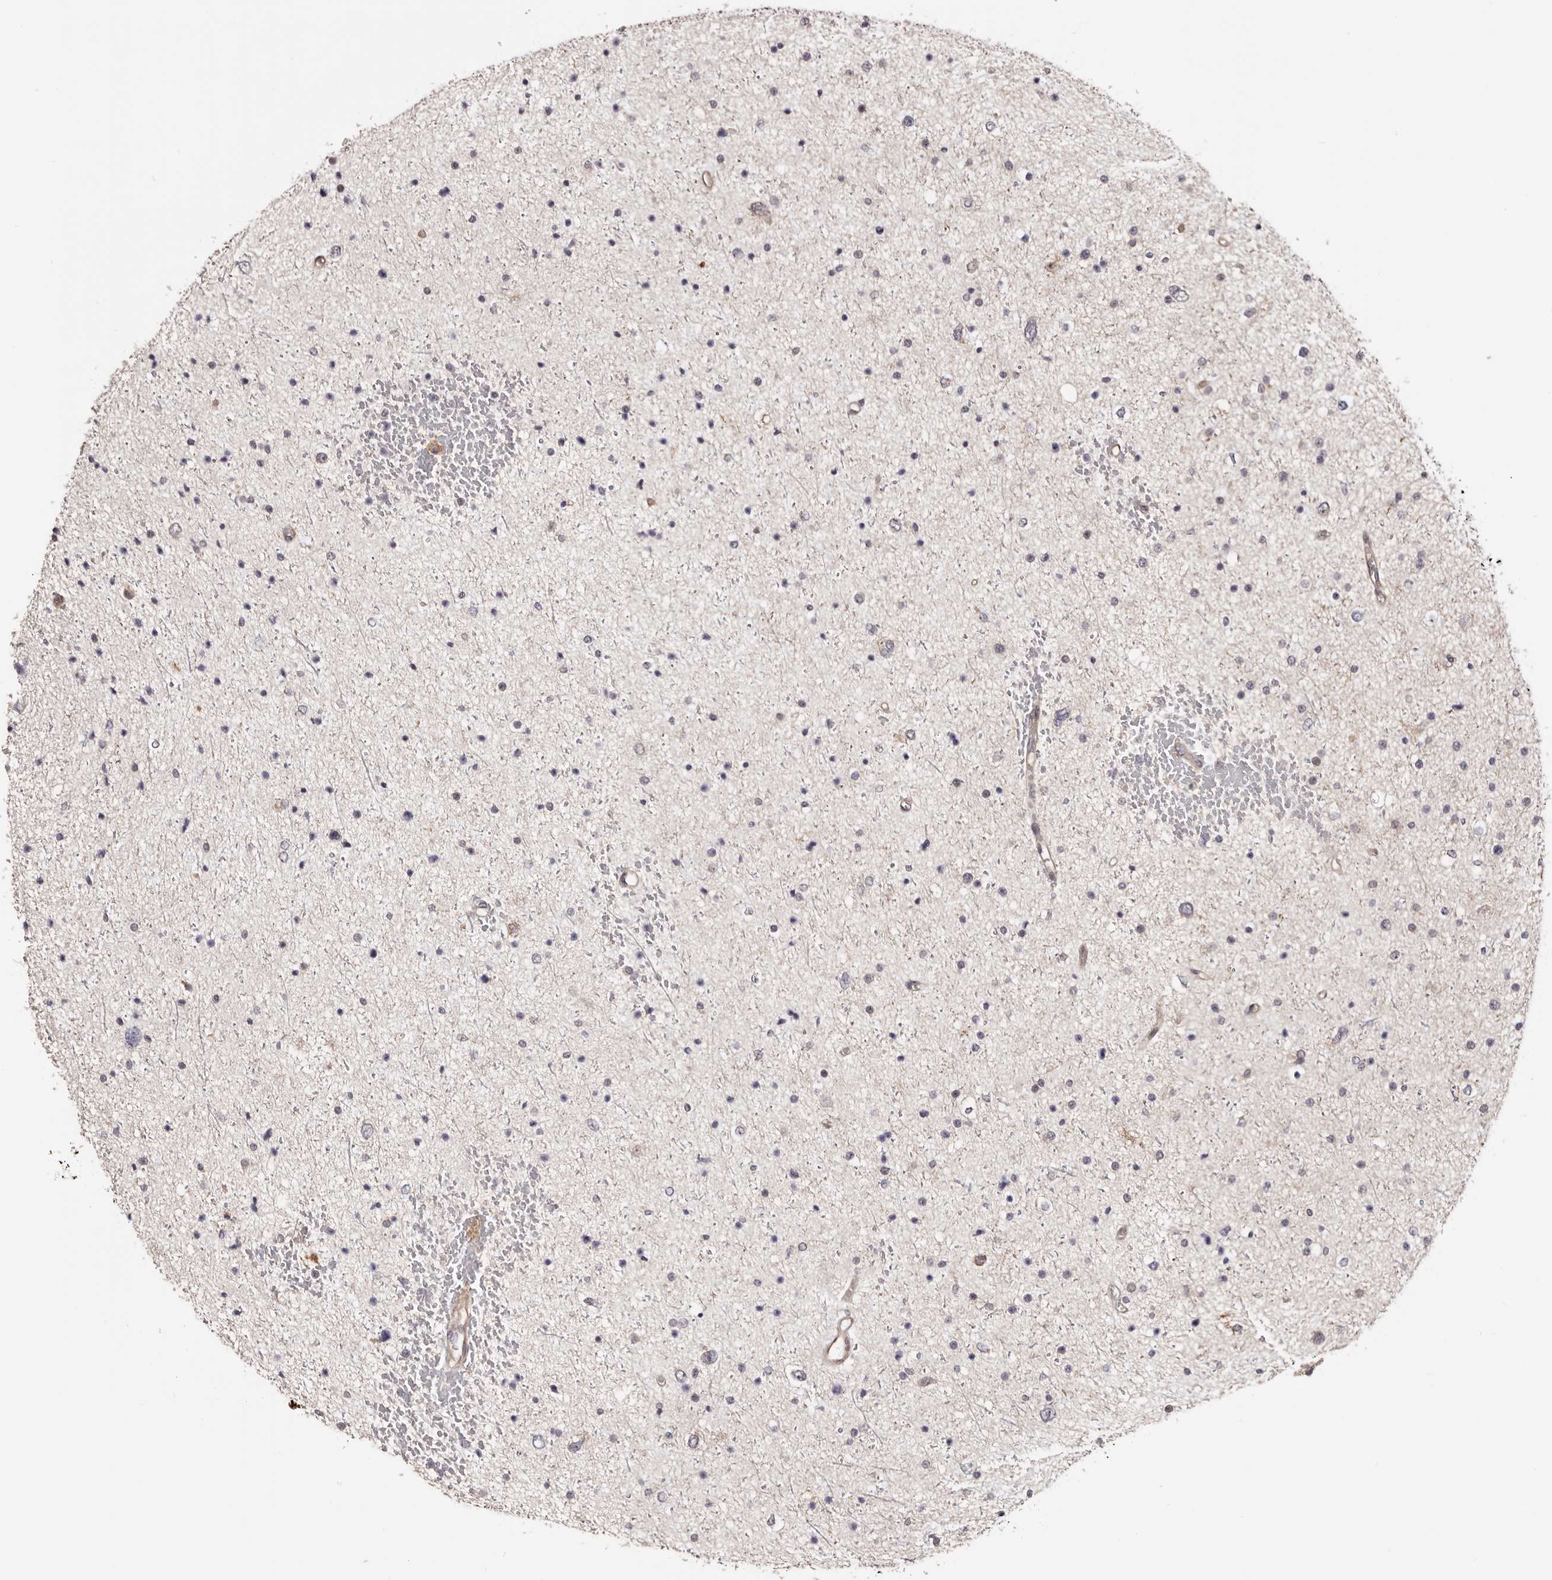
{"staining": {"intensity": "negative", "quantity": "none", "location": "none"}, "tissue": "glioma", "cell_type": "Tumor cells", "image_type": "cancer", "snomed": [{"axis": "morphology", "description": "Glioma, malignant, Low grade"}, {"axis": "topography", "description": "Brain"}], "caption": "Immunohistochemical staining of low-grade glioma (malignant) displays no significant expression in tumor cells.", "gene": "NOL12", "patient": {"sex": "female", "age": 37}}